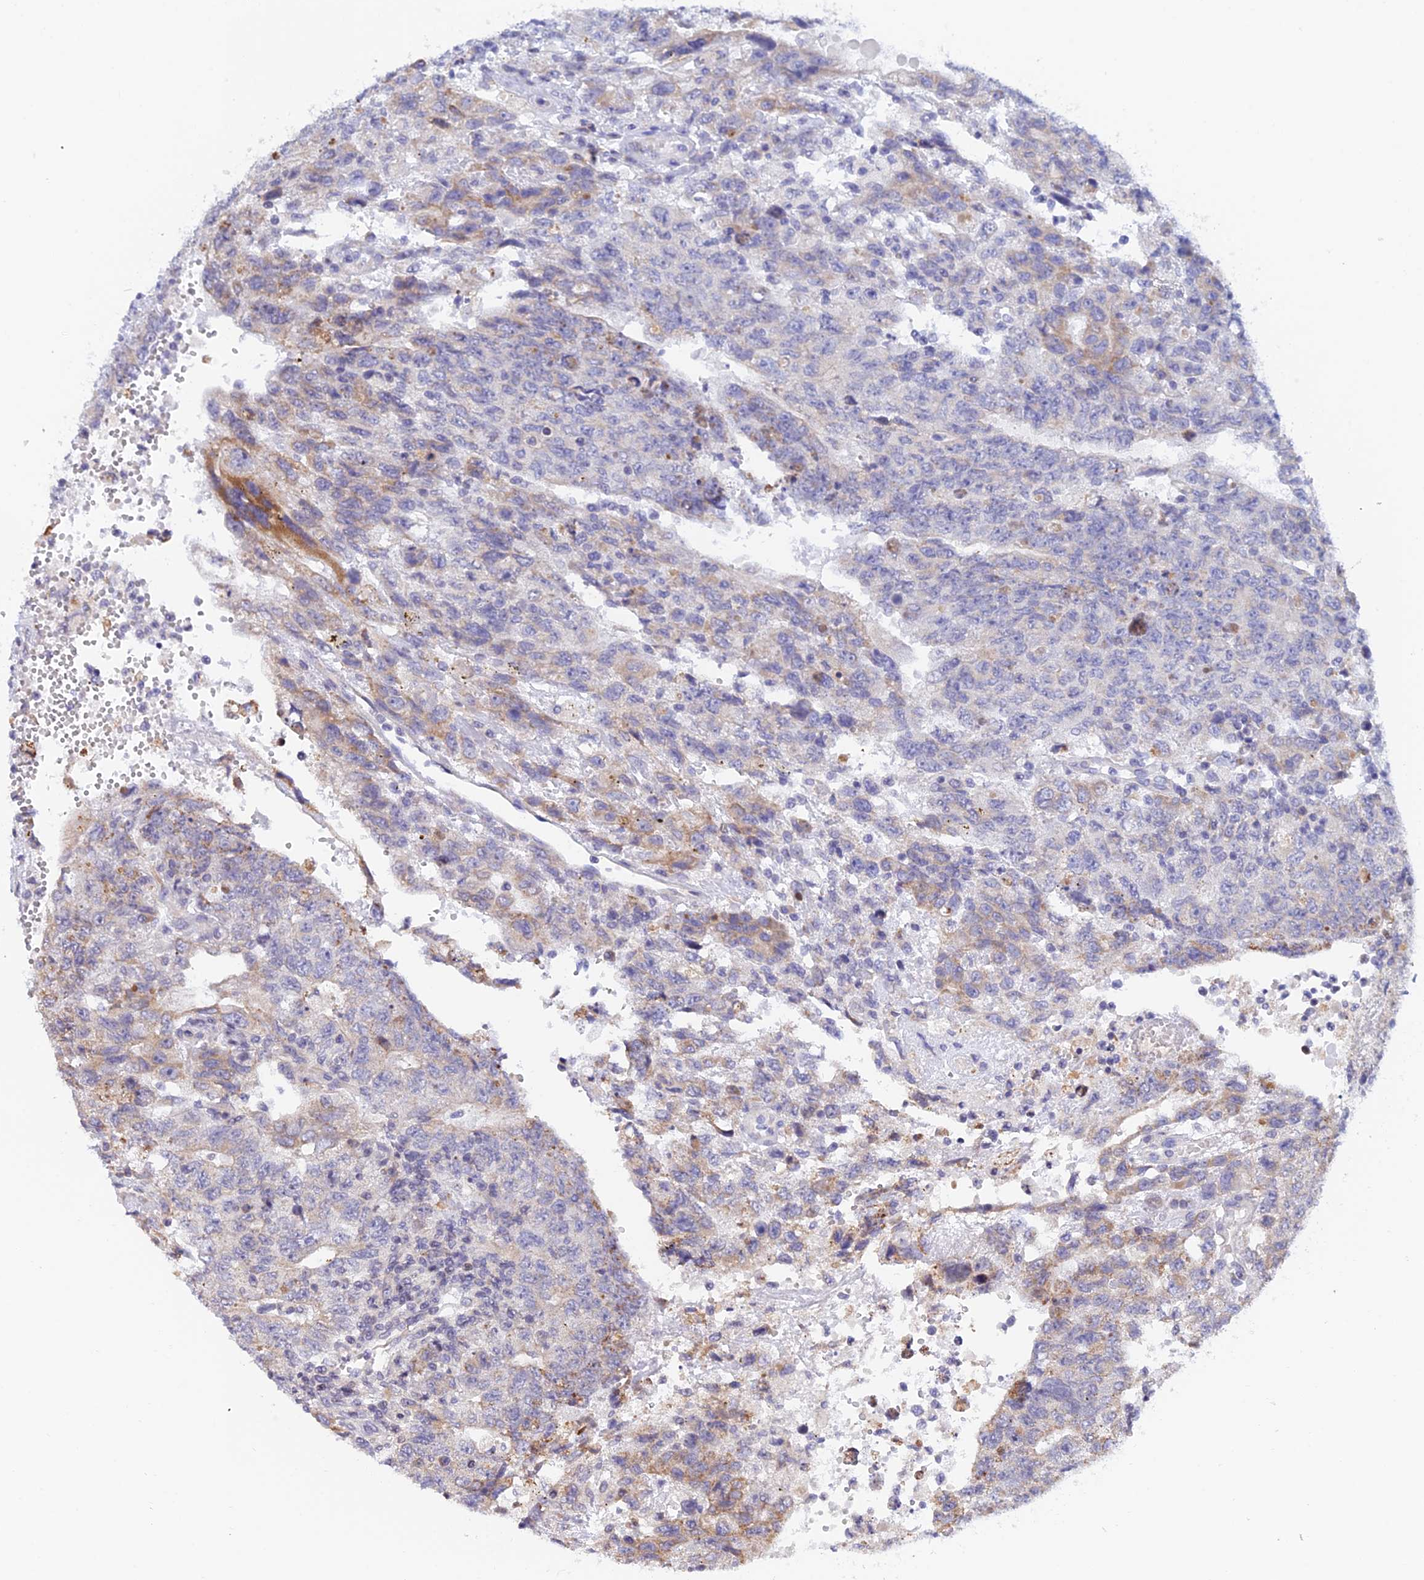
{"staining": {"intensity": "weak", "quantity": "<25%", "location": "cytoplasmic/membranous"}, "tissue": "testis cancer", "cell_type": "Tumor cells", "image_type": "cancer", "snomed": [{"axis": "morphology", "description": "Carcinoma, Embryonal, NOS"}, {"axis": "topography", "description": "Testis"}], "caption": "Testis cancer (embryonal carcinoma) was stained to show a protein in brown. There is no significant positivity in tumor cells.", "gene": "CDNF", "patient": {"sex": "male", "age": 34}}